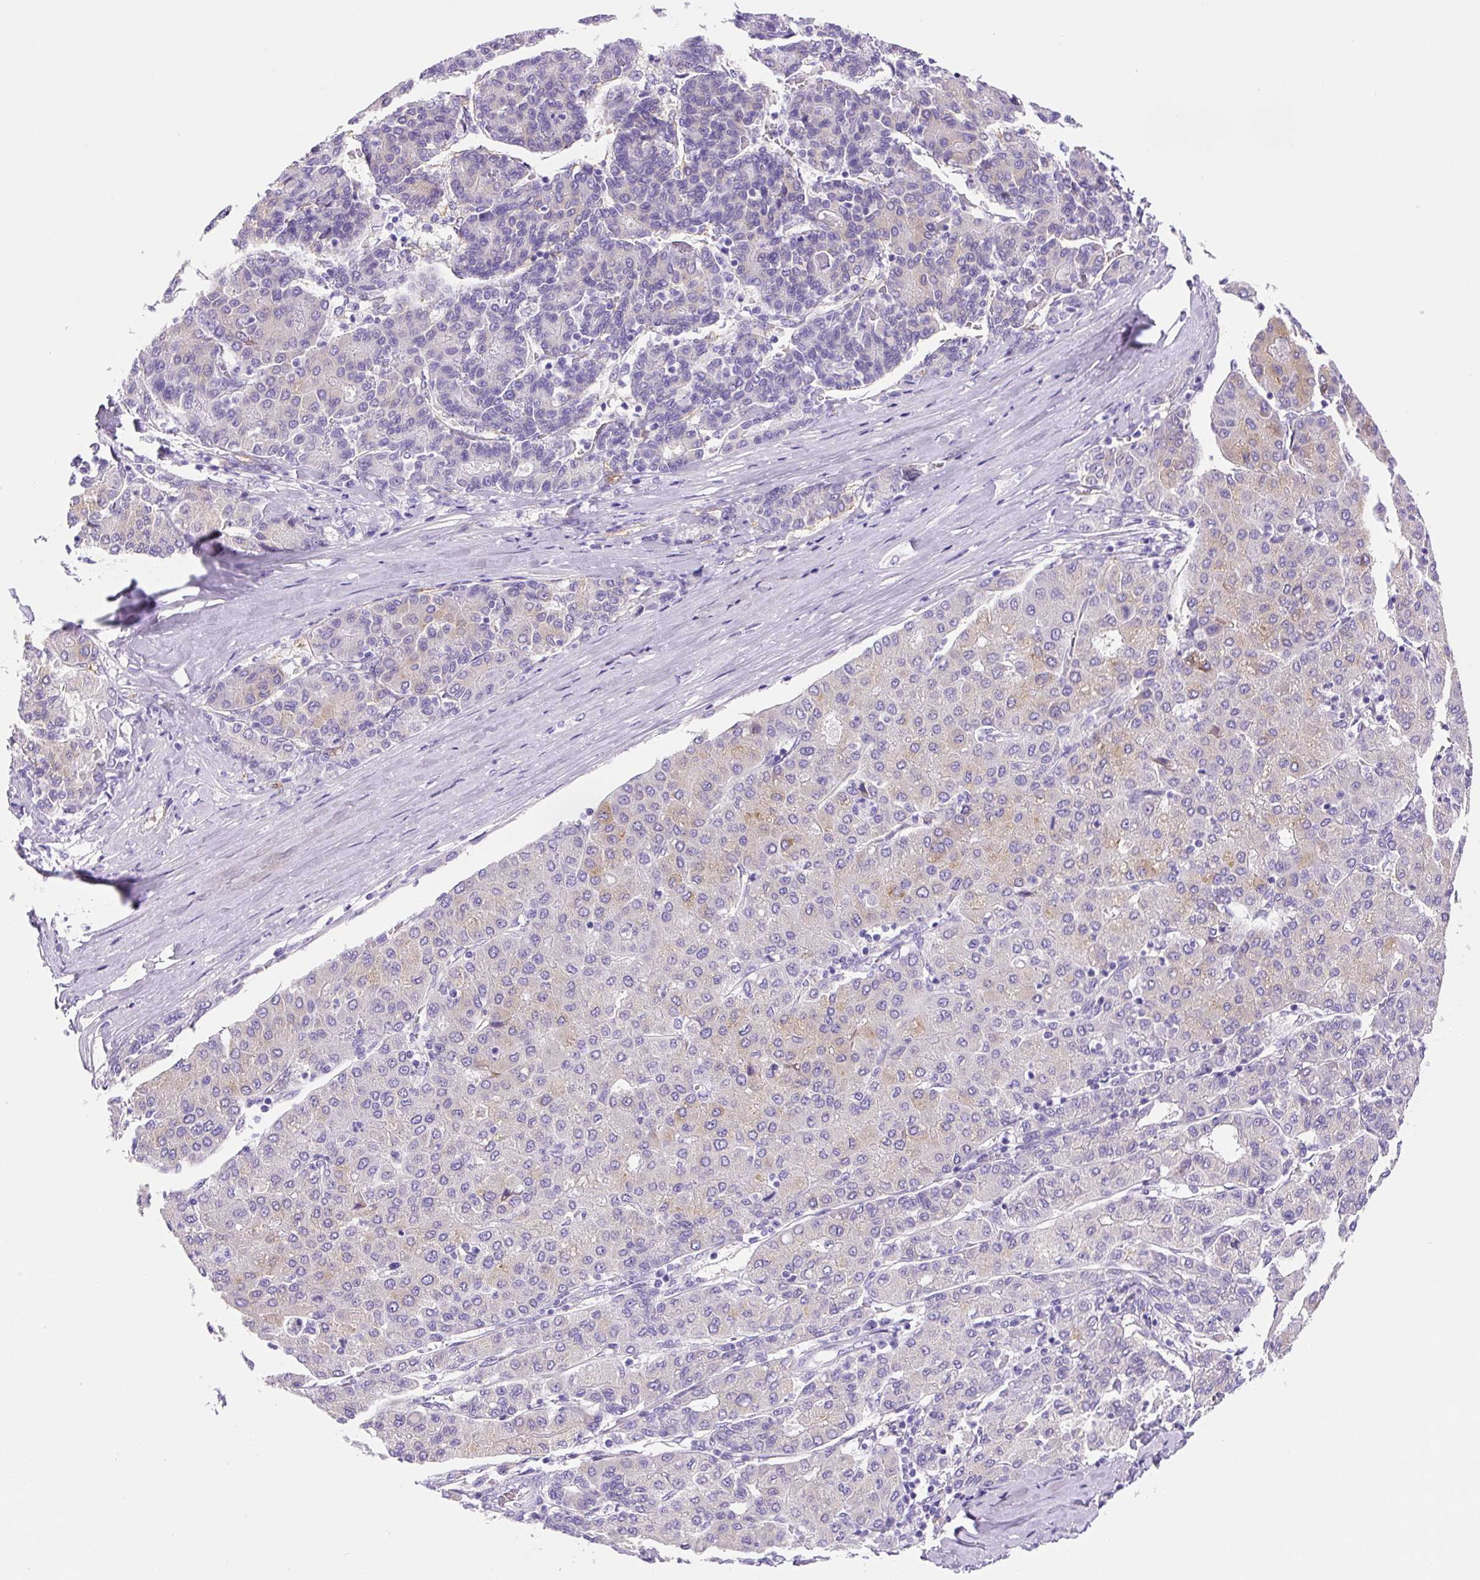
{"staining": {"intensity": "weak", "quantity": "<25%", "location": "cytoplasmic/membranous"}, "tissue": "liver cancer", "cell_type": "Tumor cells", "image_type": "cancer", "snomed": [{"axis": "morphology", "description": "Carcinoma, Hepatocellular, NOS"}, {"axis": "topography", "description": "Liver"}], "caption": "An immunohistochemistry (IHC) histopathology image of hepatocellular carcinoma (liver) is shown. There is no staining in tumor cells of hepatocellular carcinoma (liver).", "gene": "ASB4", "patient": {"sex": "male", "age": 65}}